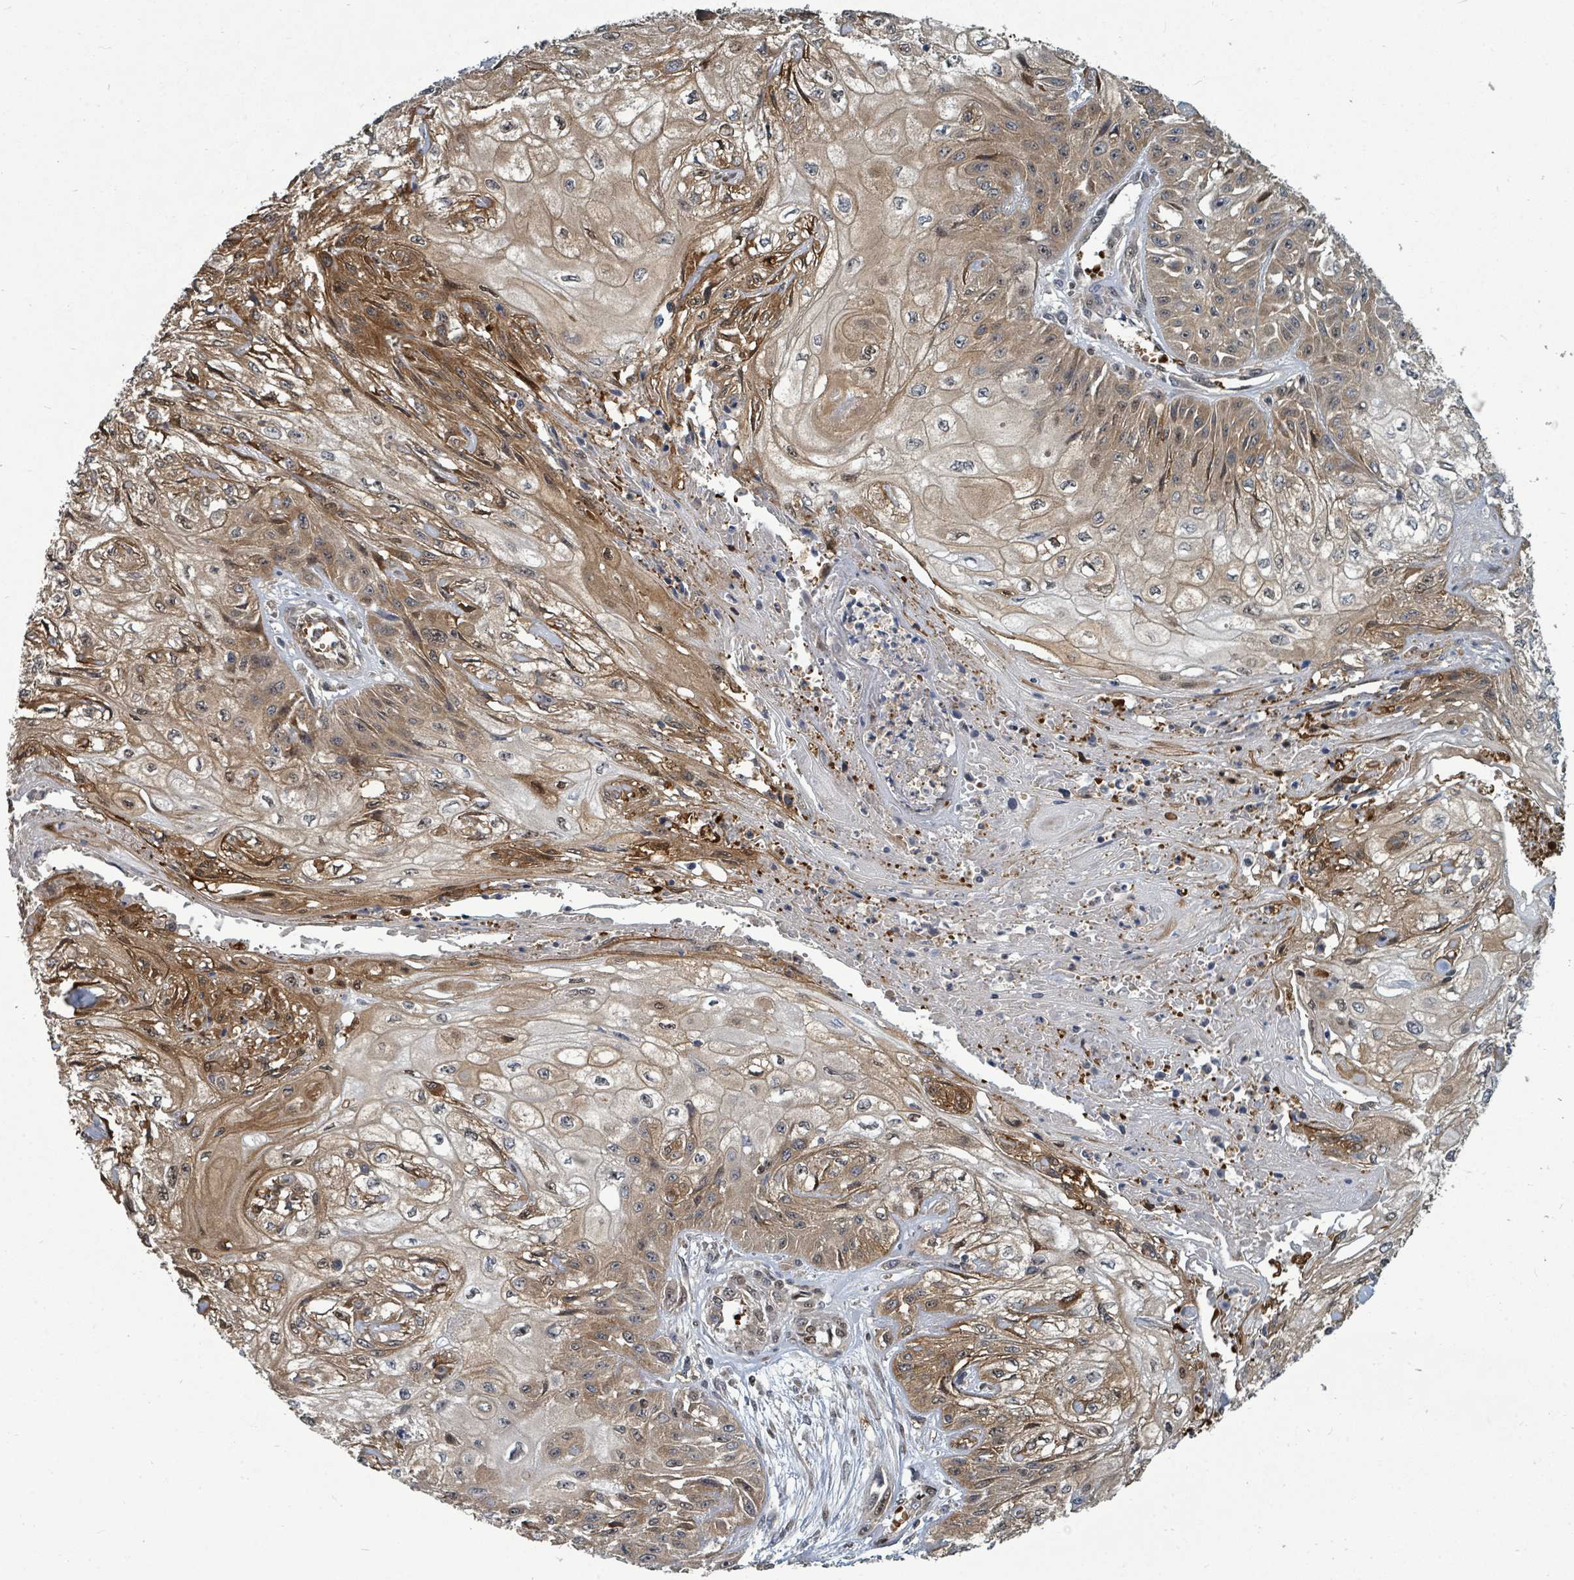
{"staining": {"intensity": "moderate", "quantity": ">75%", "location": "cytoplasmic/membranous"}, "tissue": "skin cancer", "cell_type": "Tumor cells", "image_type": "cancer", "snomed": [{"axis": "morphology", "description": "Squamous cell carcinoma, NOS"}, {"axis": "morphology", "description": "Squamous cell carcinoma, metastatic, NOS"}, {"axis": "topography", "description": "Skin"}, {"axis": "topography", "description": "Lymph node"}], "caption": "Protein expression analysis of human skin cancer reveals moderate cytoplasmic/membranous staining in about >75% of tumor cells.", "gene": "TRDMT1", "patient": {"sex": "male", "age": 75}}